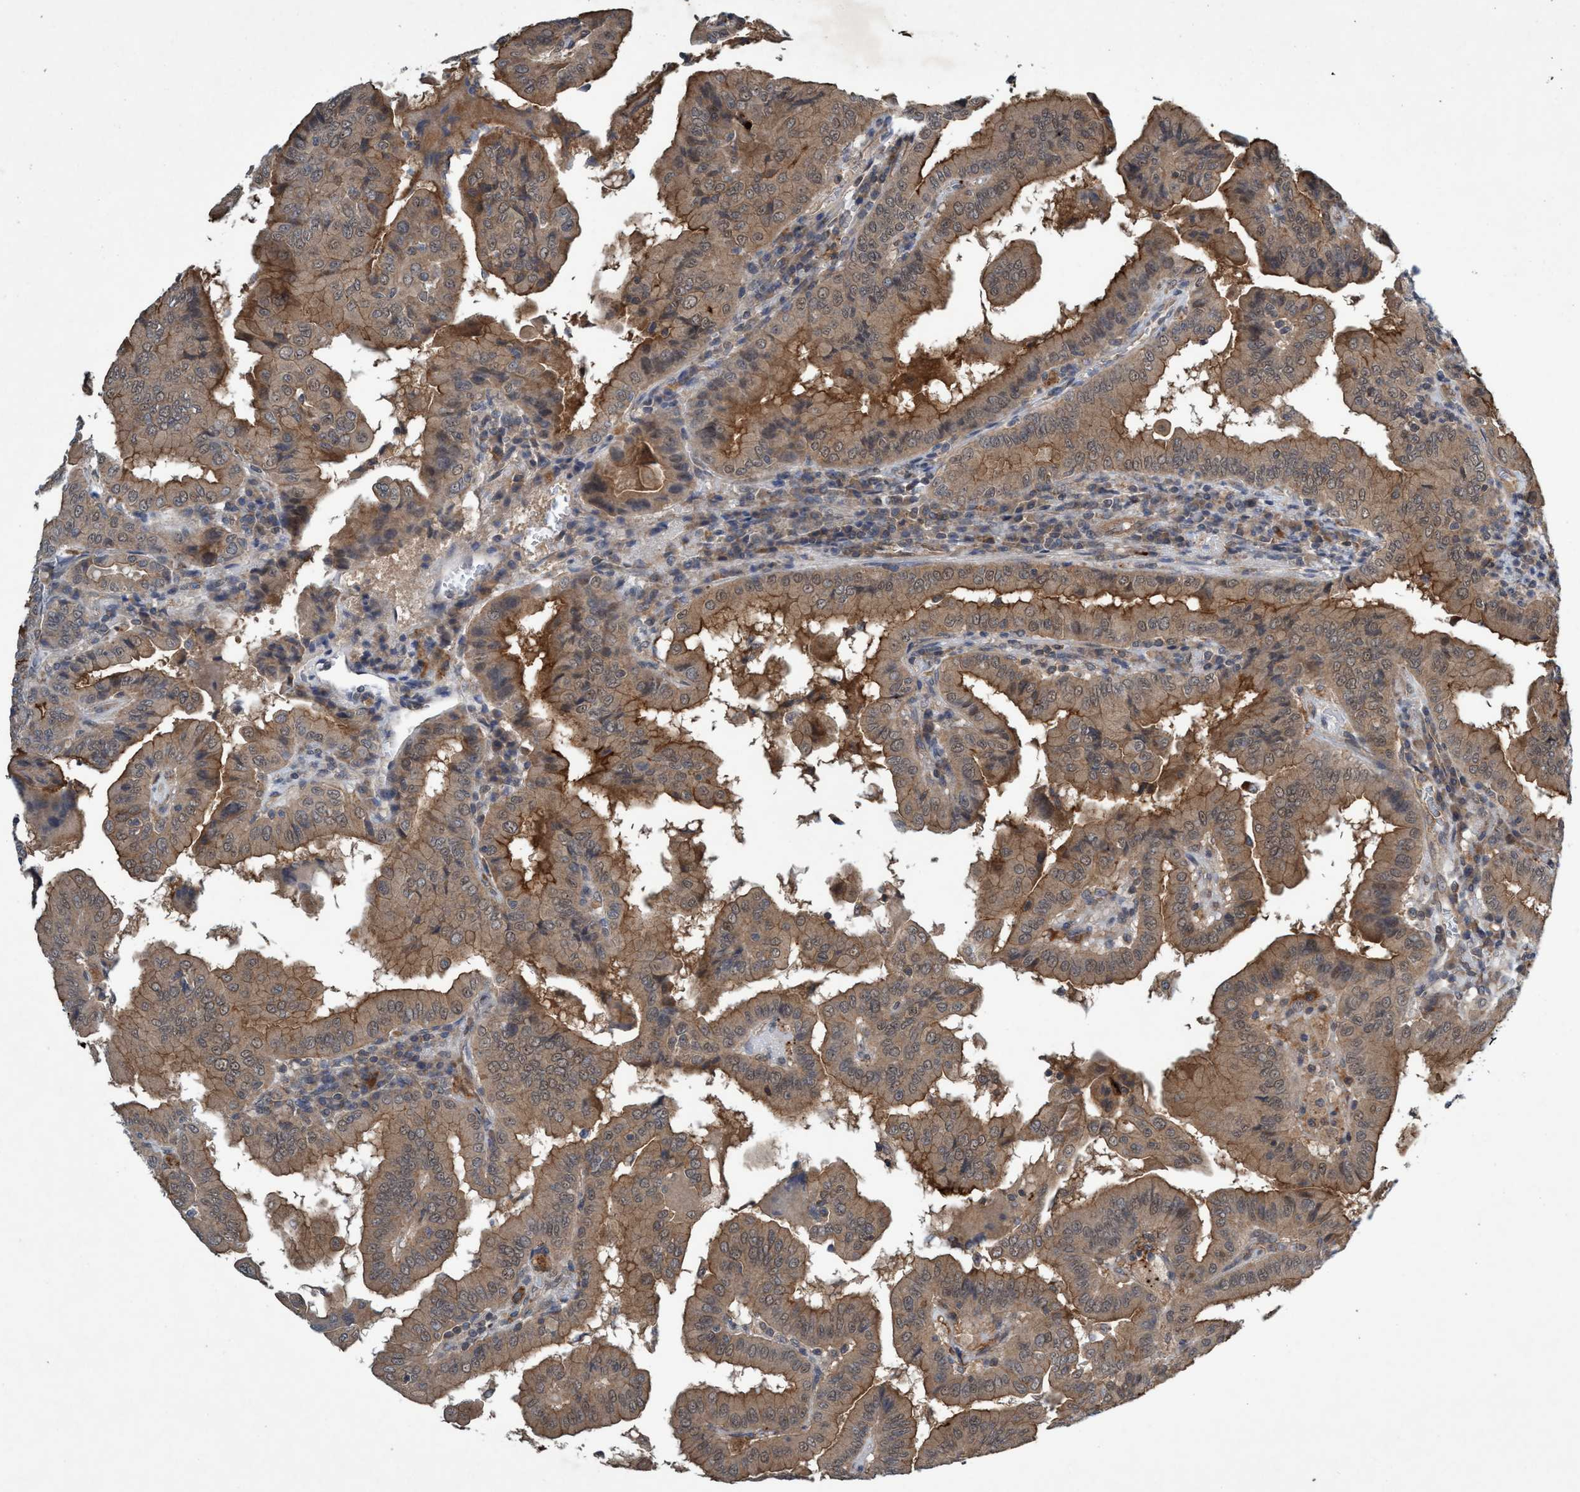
{"staining": {"intensity": "moderate", "quantity": ">75%", "location": "cytoplasmic/membranous"}, "tissue": "thyroid cancer", "cell_type": "Tumor cells", "image_type": "cancer", "snomed": [{"axis": "morphology", "description": "Papillary adenocarcinoma, NOS"}, {"axis": "topography", "description": "Thyroid gland"}], "caption": "A brown stain labels moderate cytoplasmic/membranous staining of a protein in thyroid cancer (papillary adenocarcinoma) tumor cells.", "gene": "TRIM65", "patient": {"sex": "male", "age": 33}}